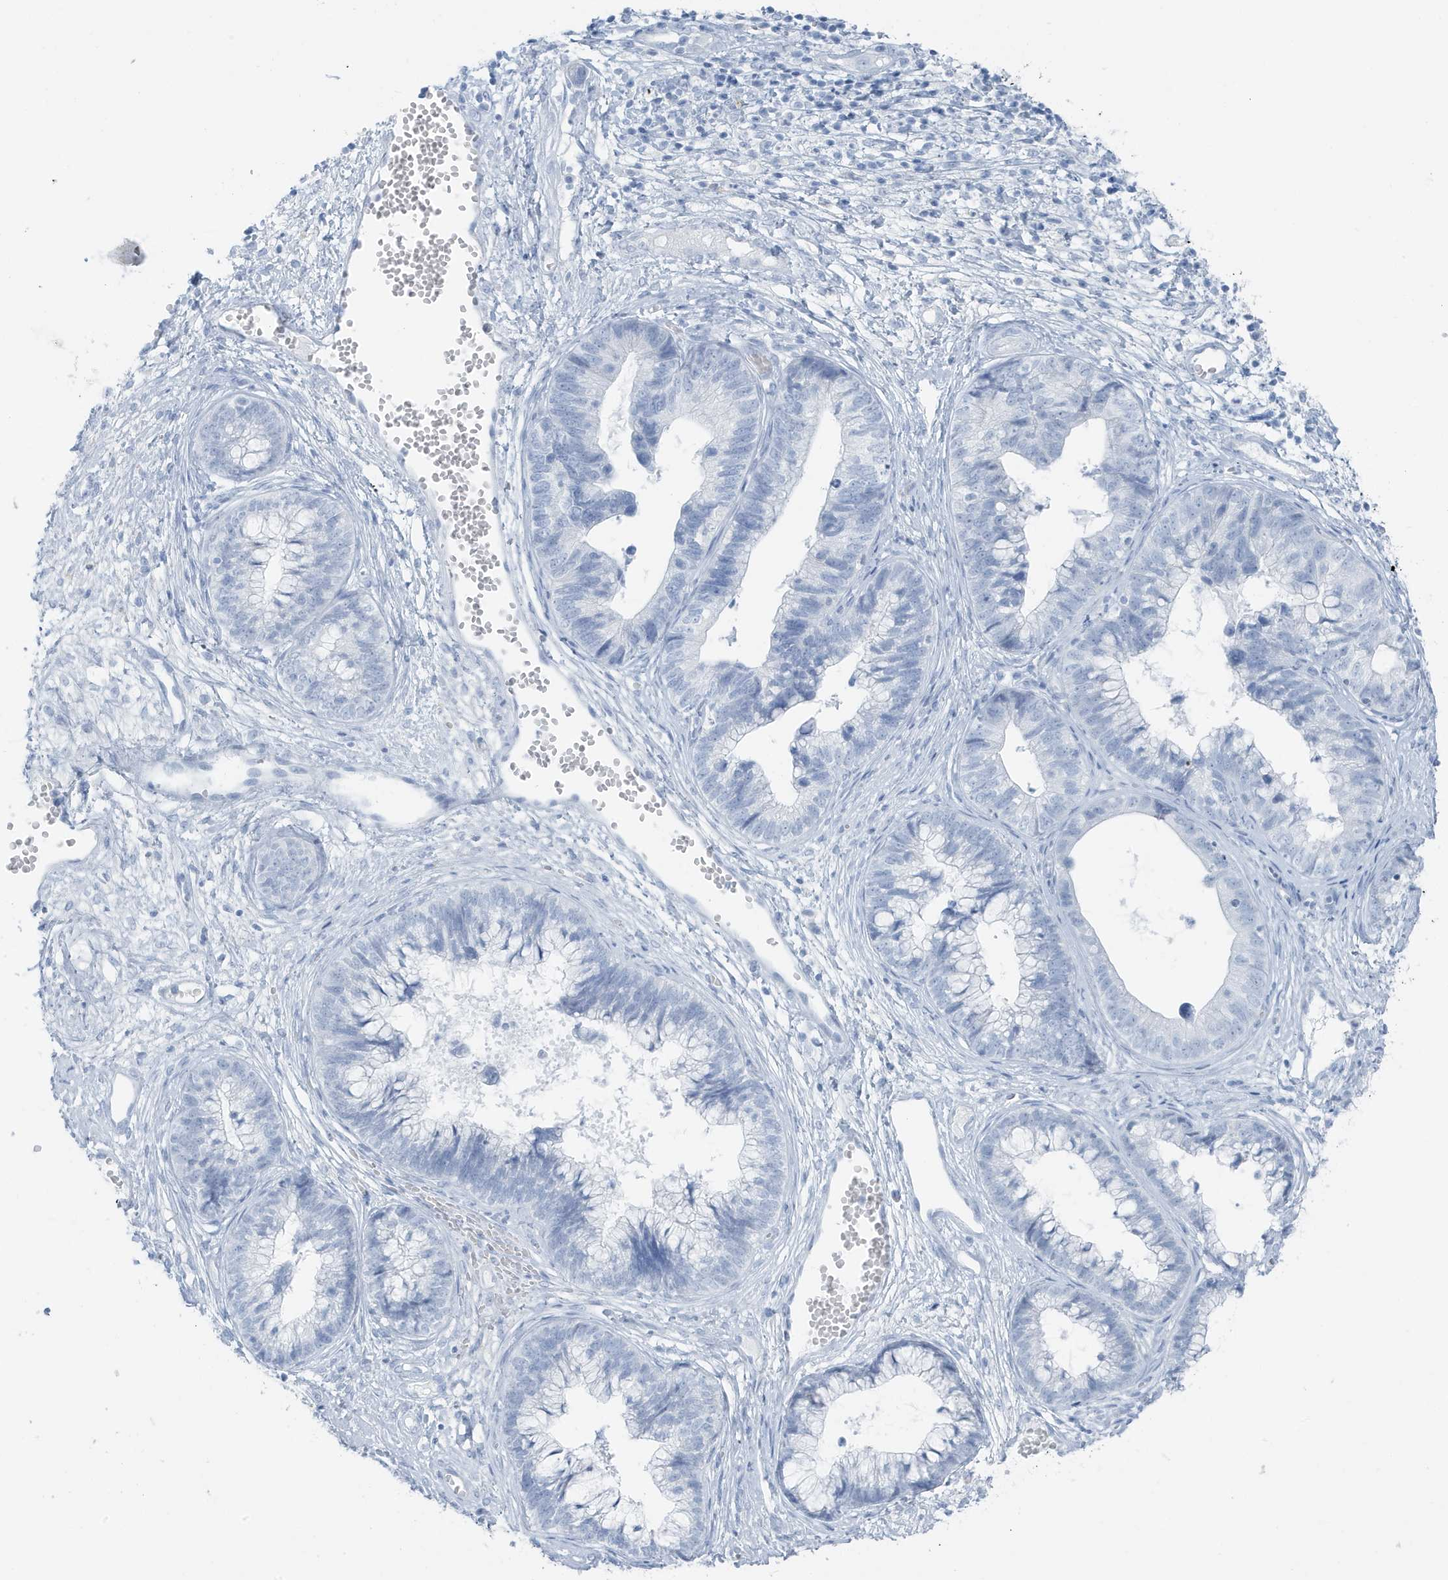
{"staining": {"intensity": "negative", "quantity": "none", "location": "none"}, "tissue": "cervical cancer", "cell_type": "Tumor cells", "image_type": "cancer", "snomed": [{"axis": "morphology", "description": "Adenocarcinoma, NOS"}, {"axis": "topography", "description": "Cervix"}], "caption": "The photomicrograph displays no significant staining in tumor cells of adenocarcinoma (cervical). The staining is performed using DAB (3,3'-diaminobenzidine) brown chromogen with nuclei counter-stained in using hematoxylin.", "gene": "ZFP64", "patient": {"sex": "female", "age": 44}}